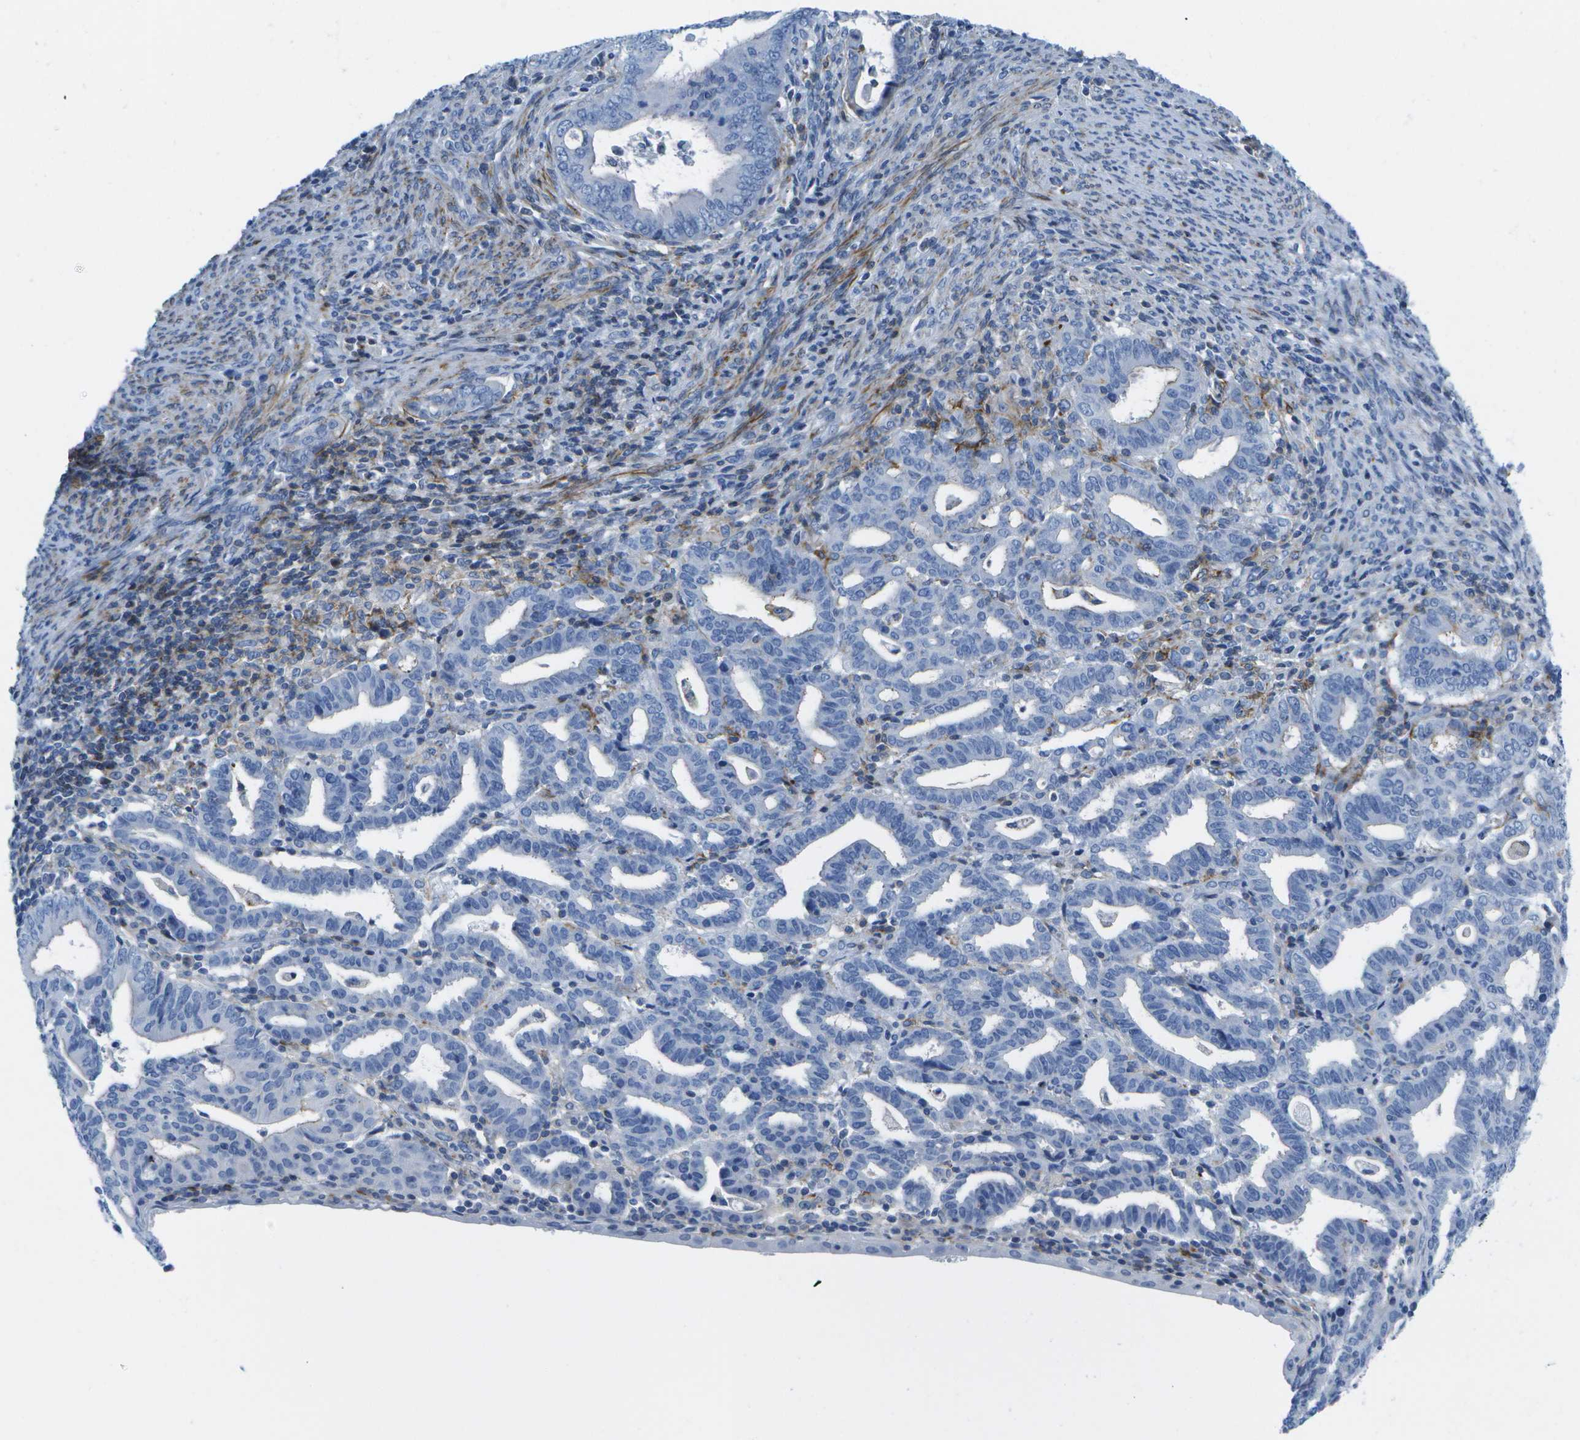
{"staining": {"intensity": "negative", "quantity": "none", "location": "none"}, "tissue": "endometrial cancer", "cell_type": "Tumor cells", "image_type": "cancer", "snomed": [{"axis": "morphology", "description": "Adenocarcinoma, NOS"}, {"axis": "topography", "description": "Uterus"}], "caption": "Tumor cells are negative for brown protein staining in adenocarcinoma (endometrial).", "gene": "ADGRG6", "patient": {"sex": "female", "age": 83}}